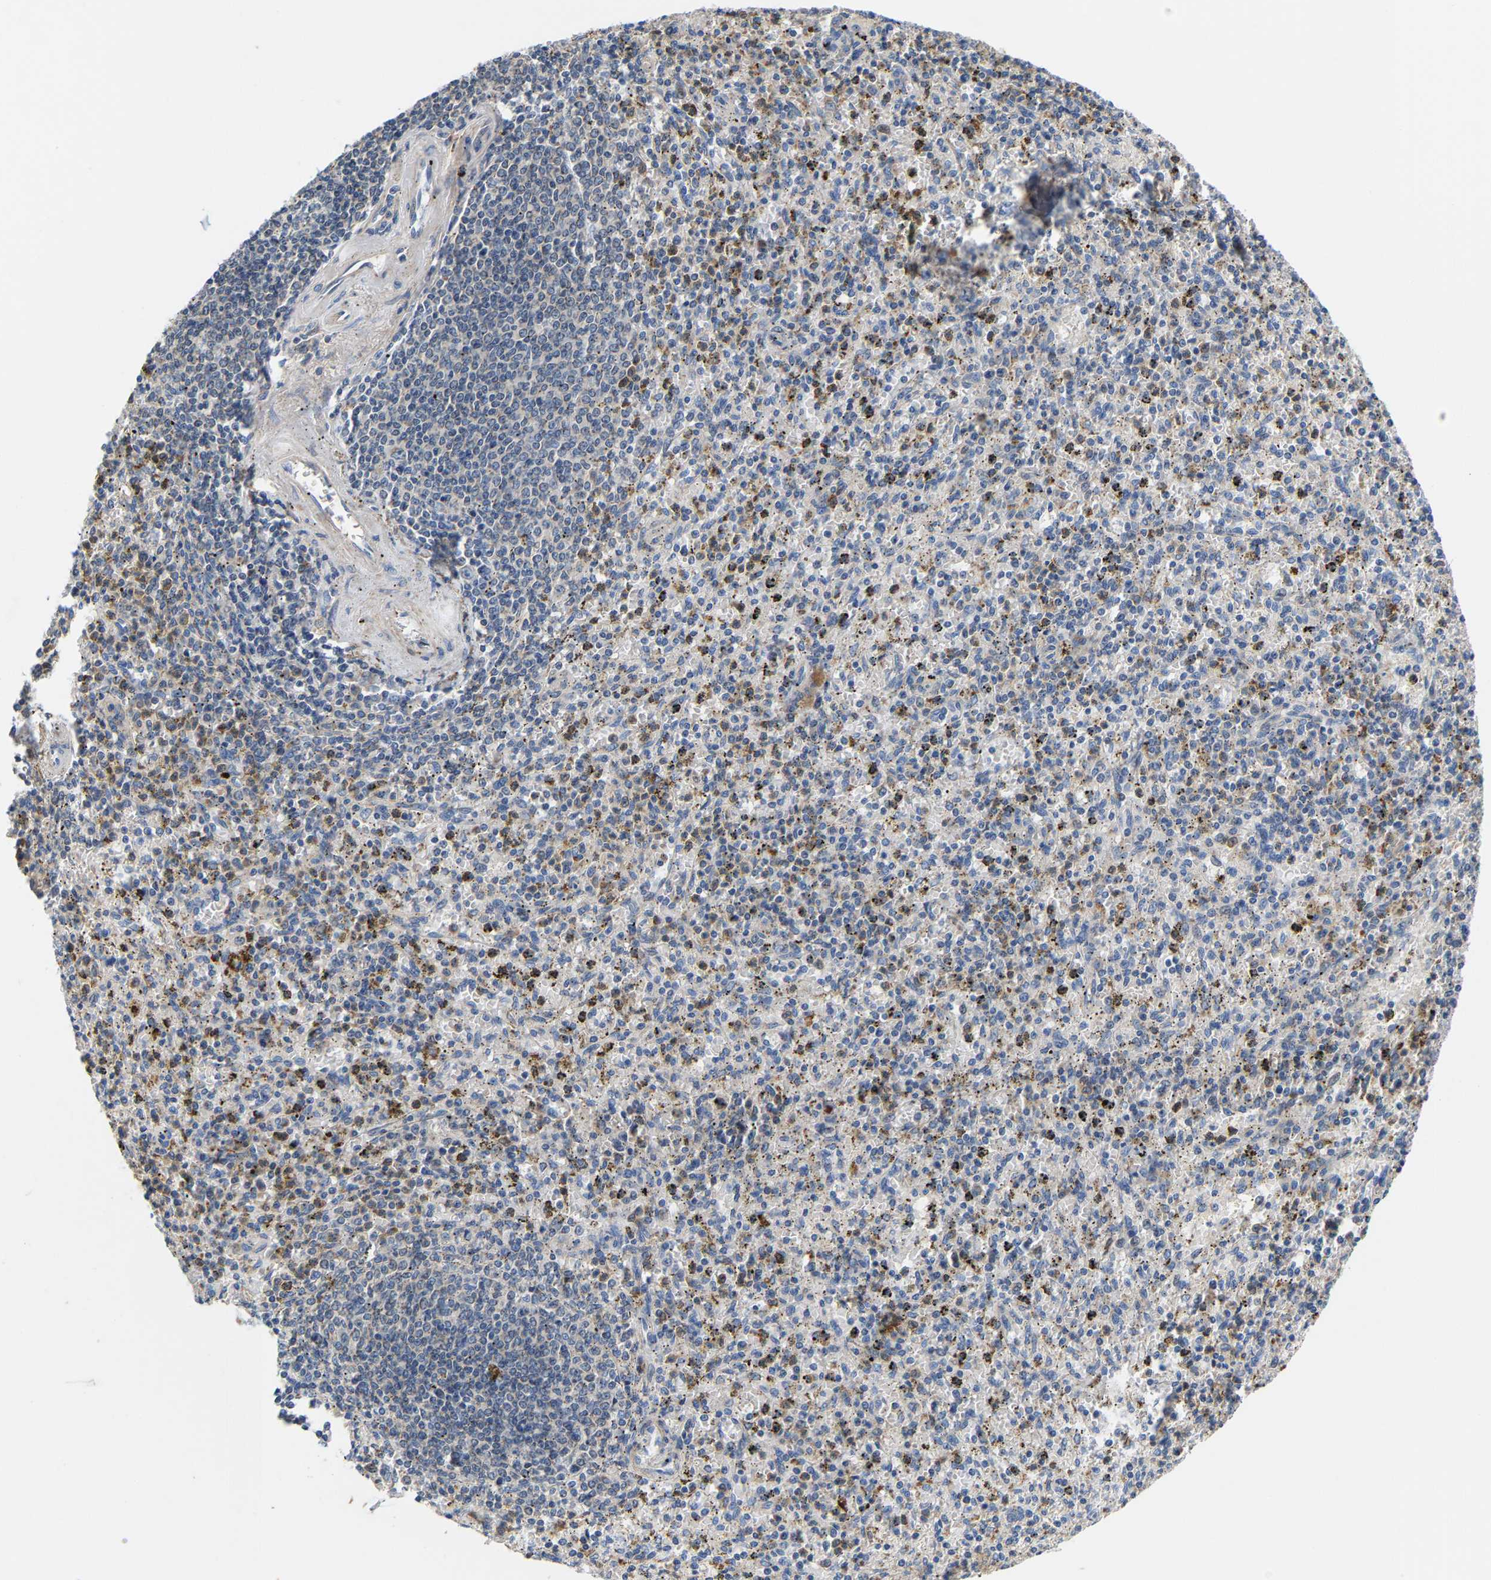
{"staining": {"intensity": "moderate", "quantity": "<25%", "location": "cytoplasmic/membranous"}, "tissue": "spleen", "cell_type": "Cells in red pulp", "image_type": "normal", "snomed": [{"axis": "morphology", "description": "Normal tissue, NOS"}, {"axis": "topography", "description": "Spleen"}], "caption": "Brown immunohistochemical staining in benign human spleen demonstrates moderate cytoplasmic/membranous staining in about <25% of cells in red pulp.", "gene": "CCDC171", "patient": {"sex": "male", "age": 72}}